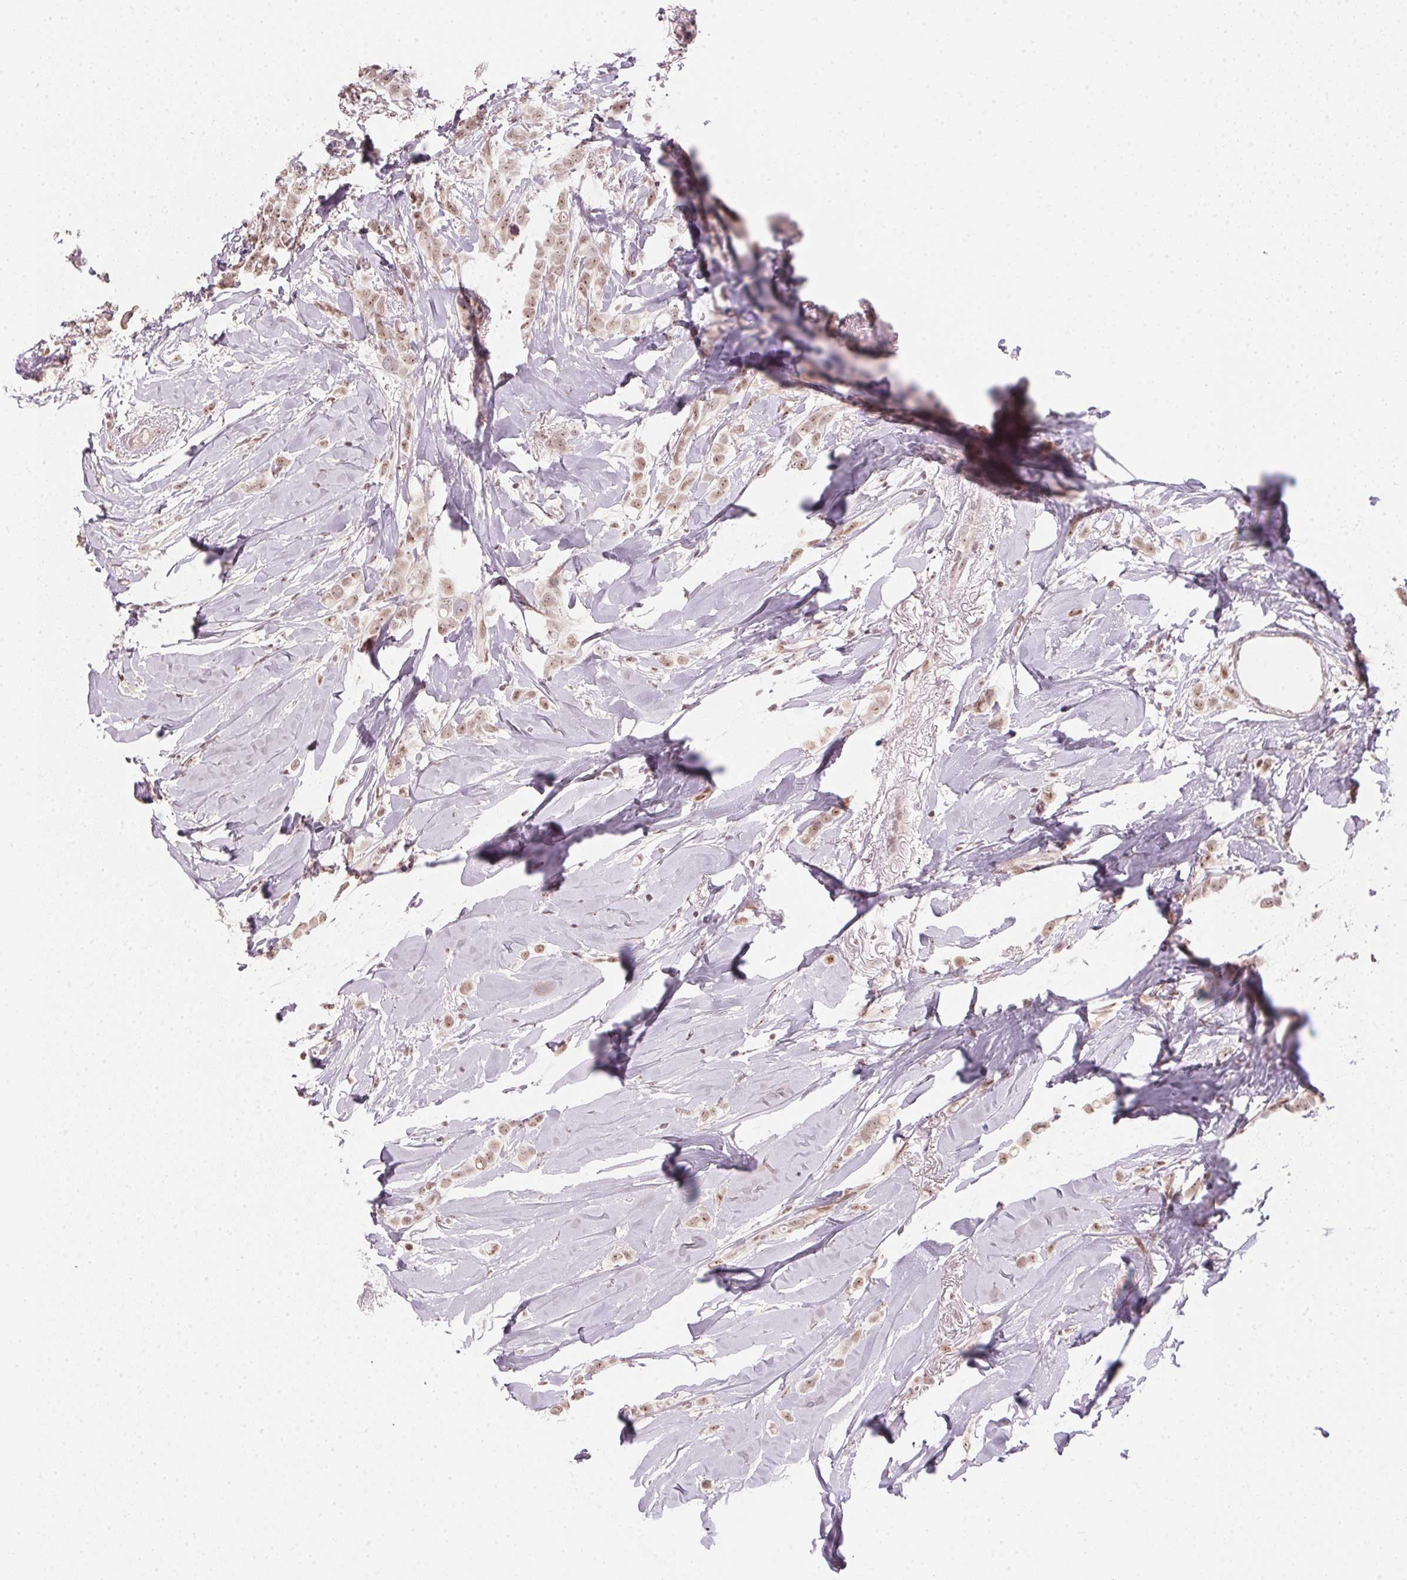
{"staining": {"intensity": "weak", "quantity": ">75%", "location": "nuclear"}, "tissue": "breast cancer", "cell_type": "Tumor cells", "image_type": "cancer", "snomed": [{"axis": "morphology", "description": "Lobular carcinoma"}, {"axis": "topography", "description": "Breast"}], "caption": "DAB (3,3'-diaminobenzidine) immunohistochemical staining of human breast lobular carcinoma shows weak nuclear protein expression in about >75% of tumor cells.", "gene": "KAT6A", "patient": {"sex": "female", "age": 66}}